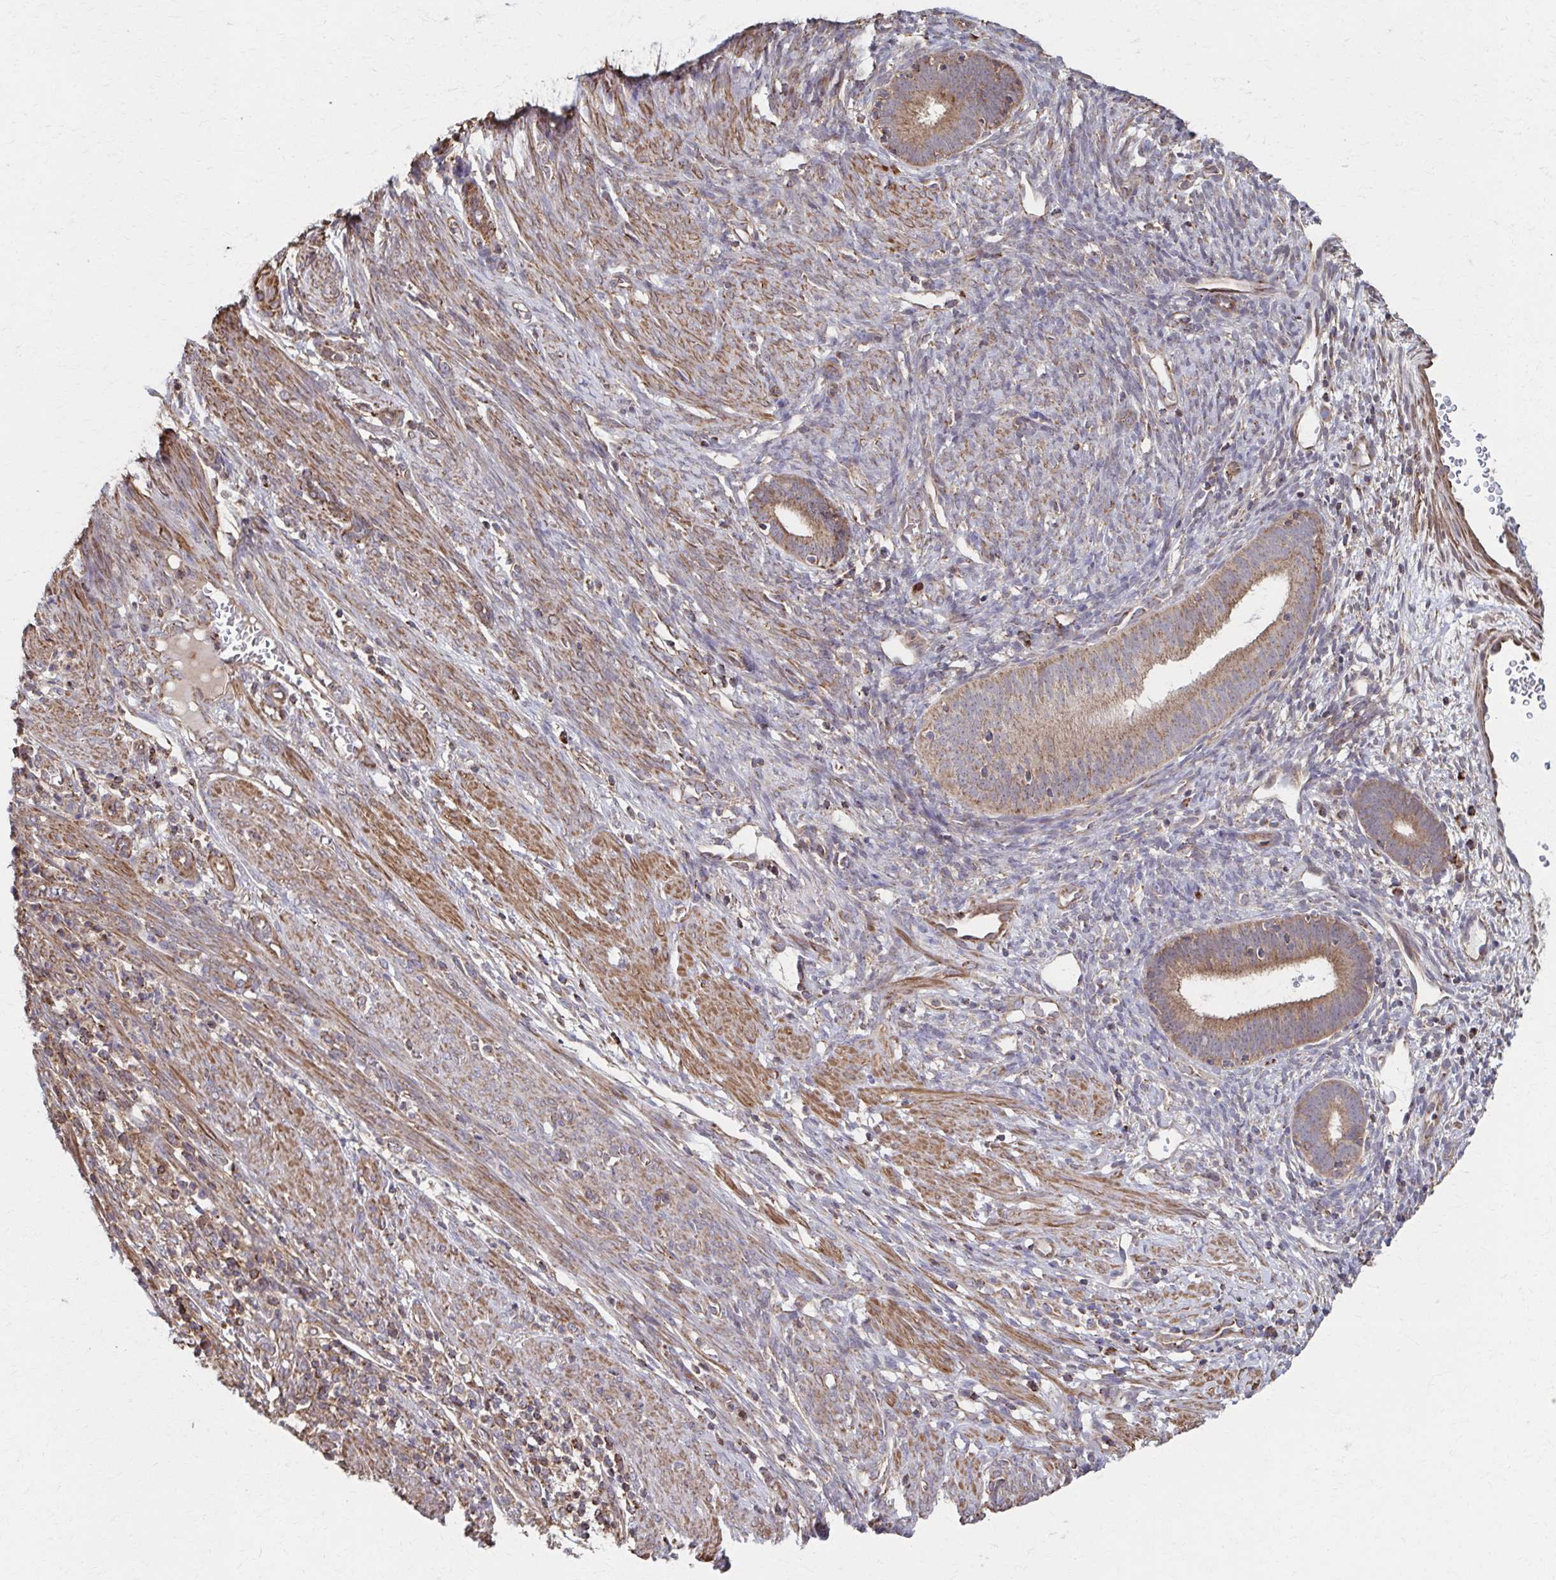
{"staining": {"intensity": "weak", "quantity": ">75%", "location": "cytoplasmic/membranous"}, "tissue": "endometrial cancer", "cell_type": "Tumor cells", "image_type": "cancer", "snomed": [{"axis": "morphology", "description": "Adenocarcinoma, NOS"}, {"axis": "topography", "description": "Endometrium"}], "caption": "A histopathology image of endometrial adenocarcinoma stained for a protein shows weak cytoplasmic/membranous brown staining in tumor cells.", "gene": "KLHL34", "patient": {"sex": "female", "age": 51}}